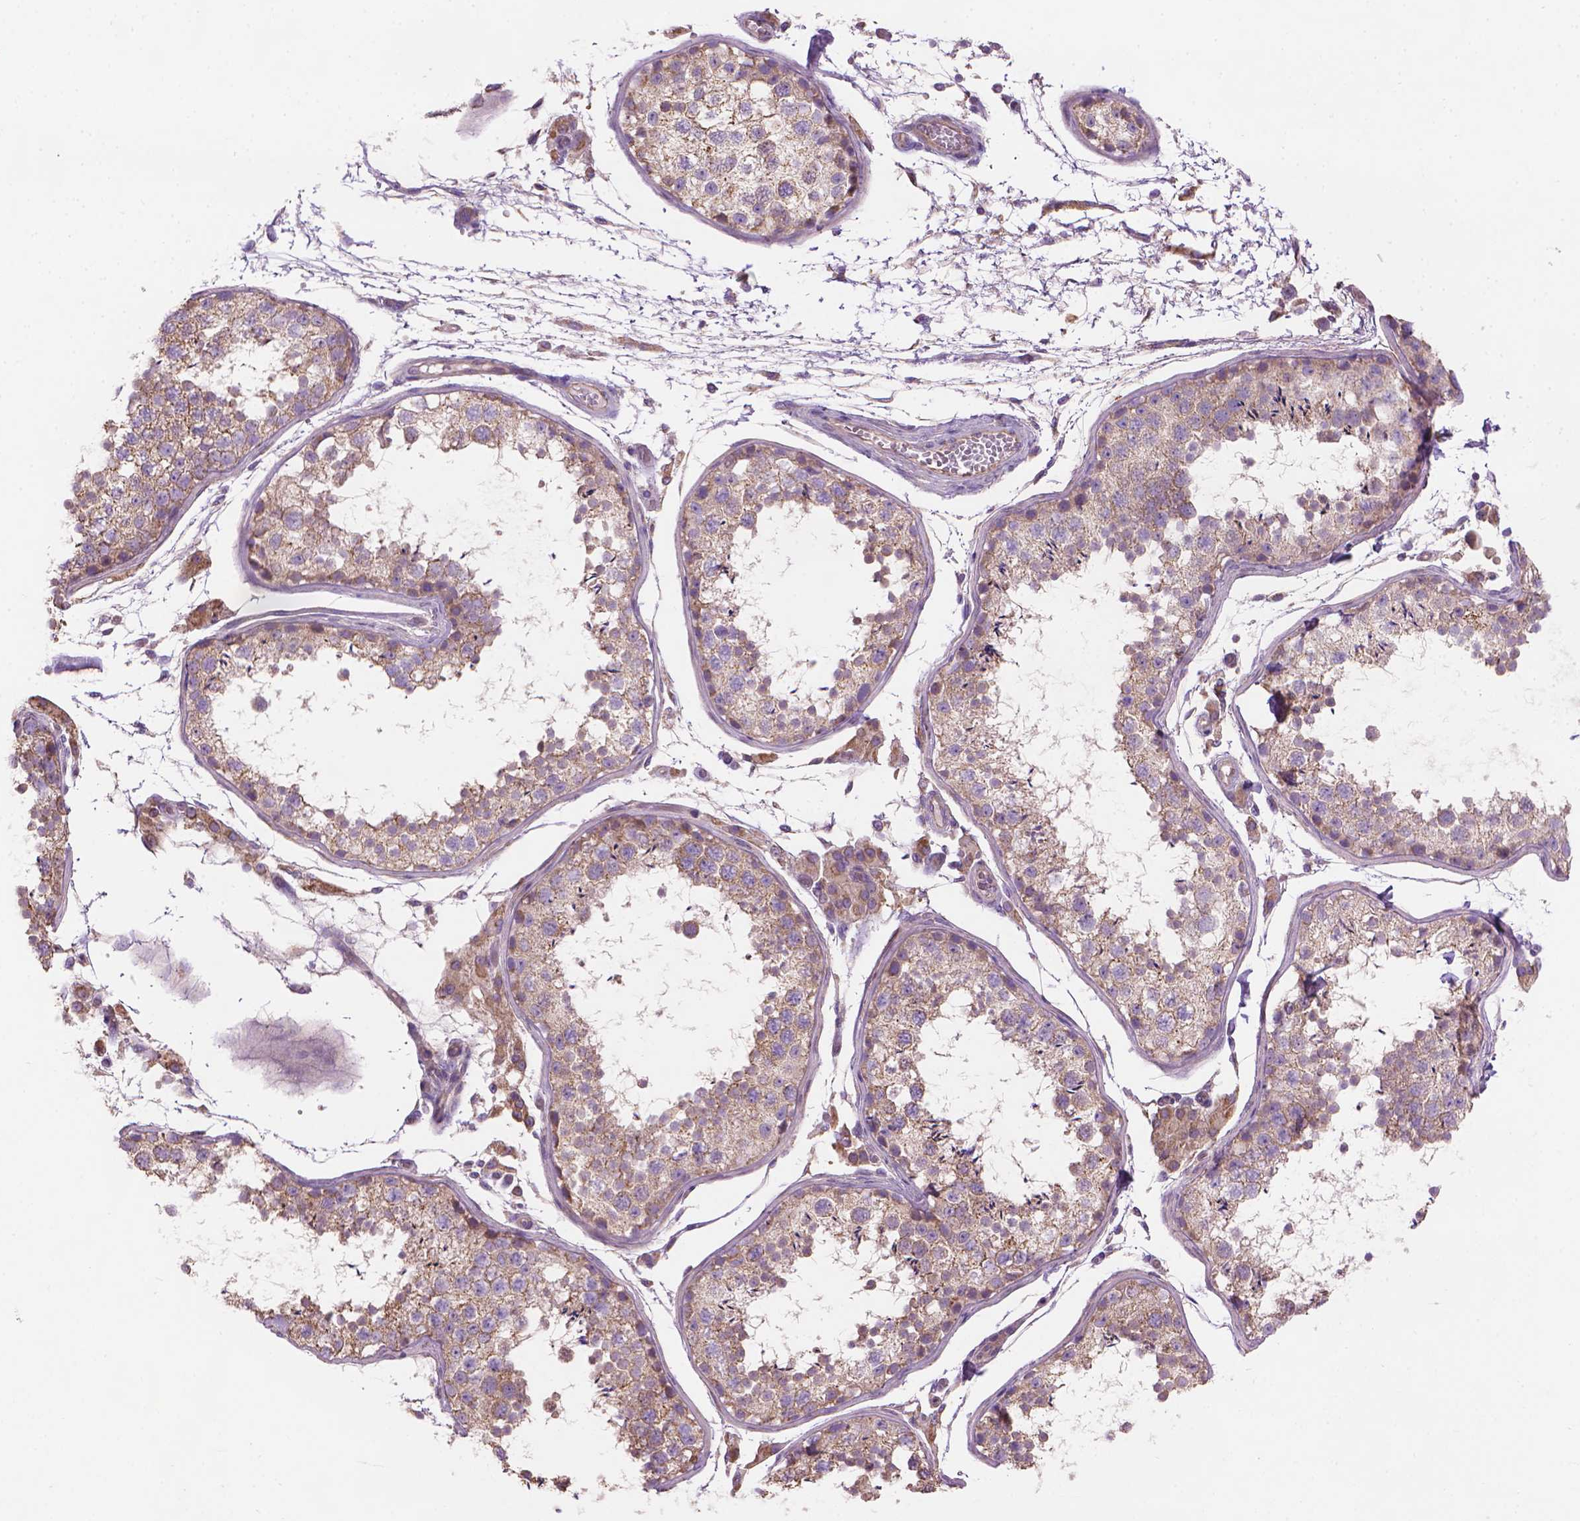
{"staining": {"intensity": "moderate", "quantity": "25%-75%", "location": "cytoplasmic/membranous"}, "tissue": "testis", "cell_type": "Cells in seminiferous ducts", "image_type": "normal", "snomed": [{"axis": "morphology", "description": "Normal tissue, NOS"}, {"axis": "topography", "description": "Testis"}], "caption": "The photomicrograph shows staining of unremarkable testis, revealing moderate cytoplasmic/membranous protein positivity (brown color) within cells in seminiferous ducts.", "gene": "TTC29", "patient": {"sex": "male", "age": 29}}